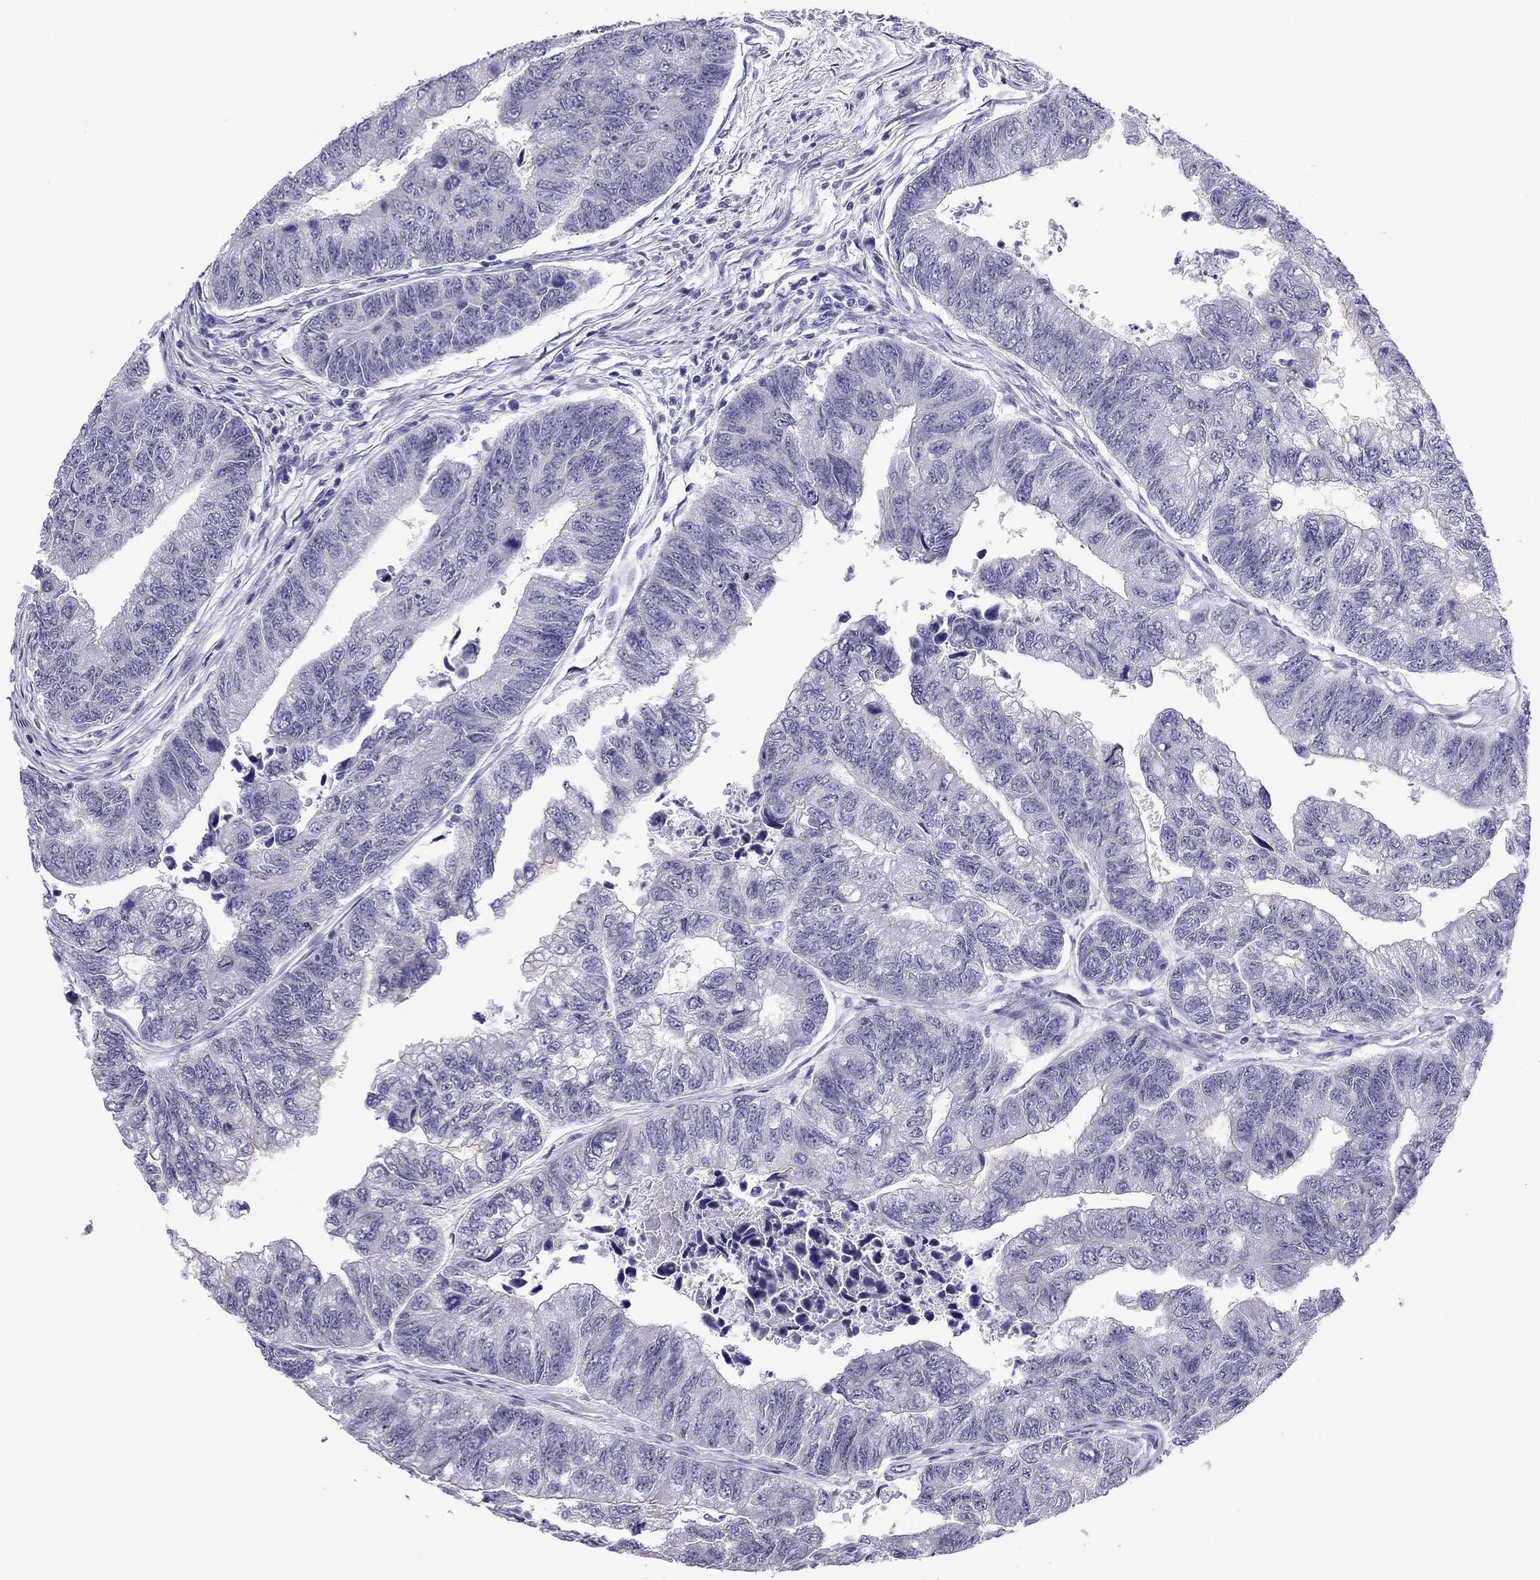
{"staining": {"intensity": "negative", "quantity": "none", "location": "none"}, "tissue": "colorectal cancer", "cell_type": "Tumor cells", "image_type": "cancer", "snomed": [{"axis": "morphology", "description": "Adenocarcinoma, NOS"}, {"axis": "topography", "description": "Colon"}], "caption": "The image demonstrates no significant positivity in tumor cells of colorectal adenocarcinoma.", "gene": "PDE6A", "patient": {"sex": "female", "age": 65}}